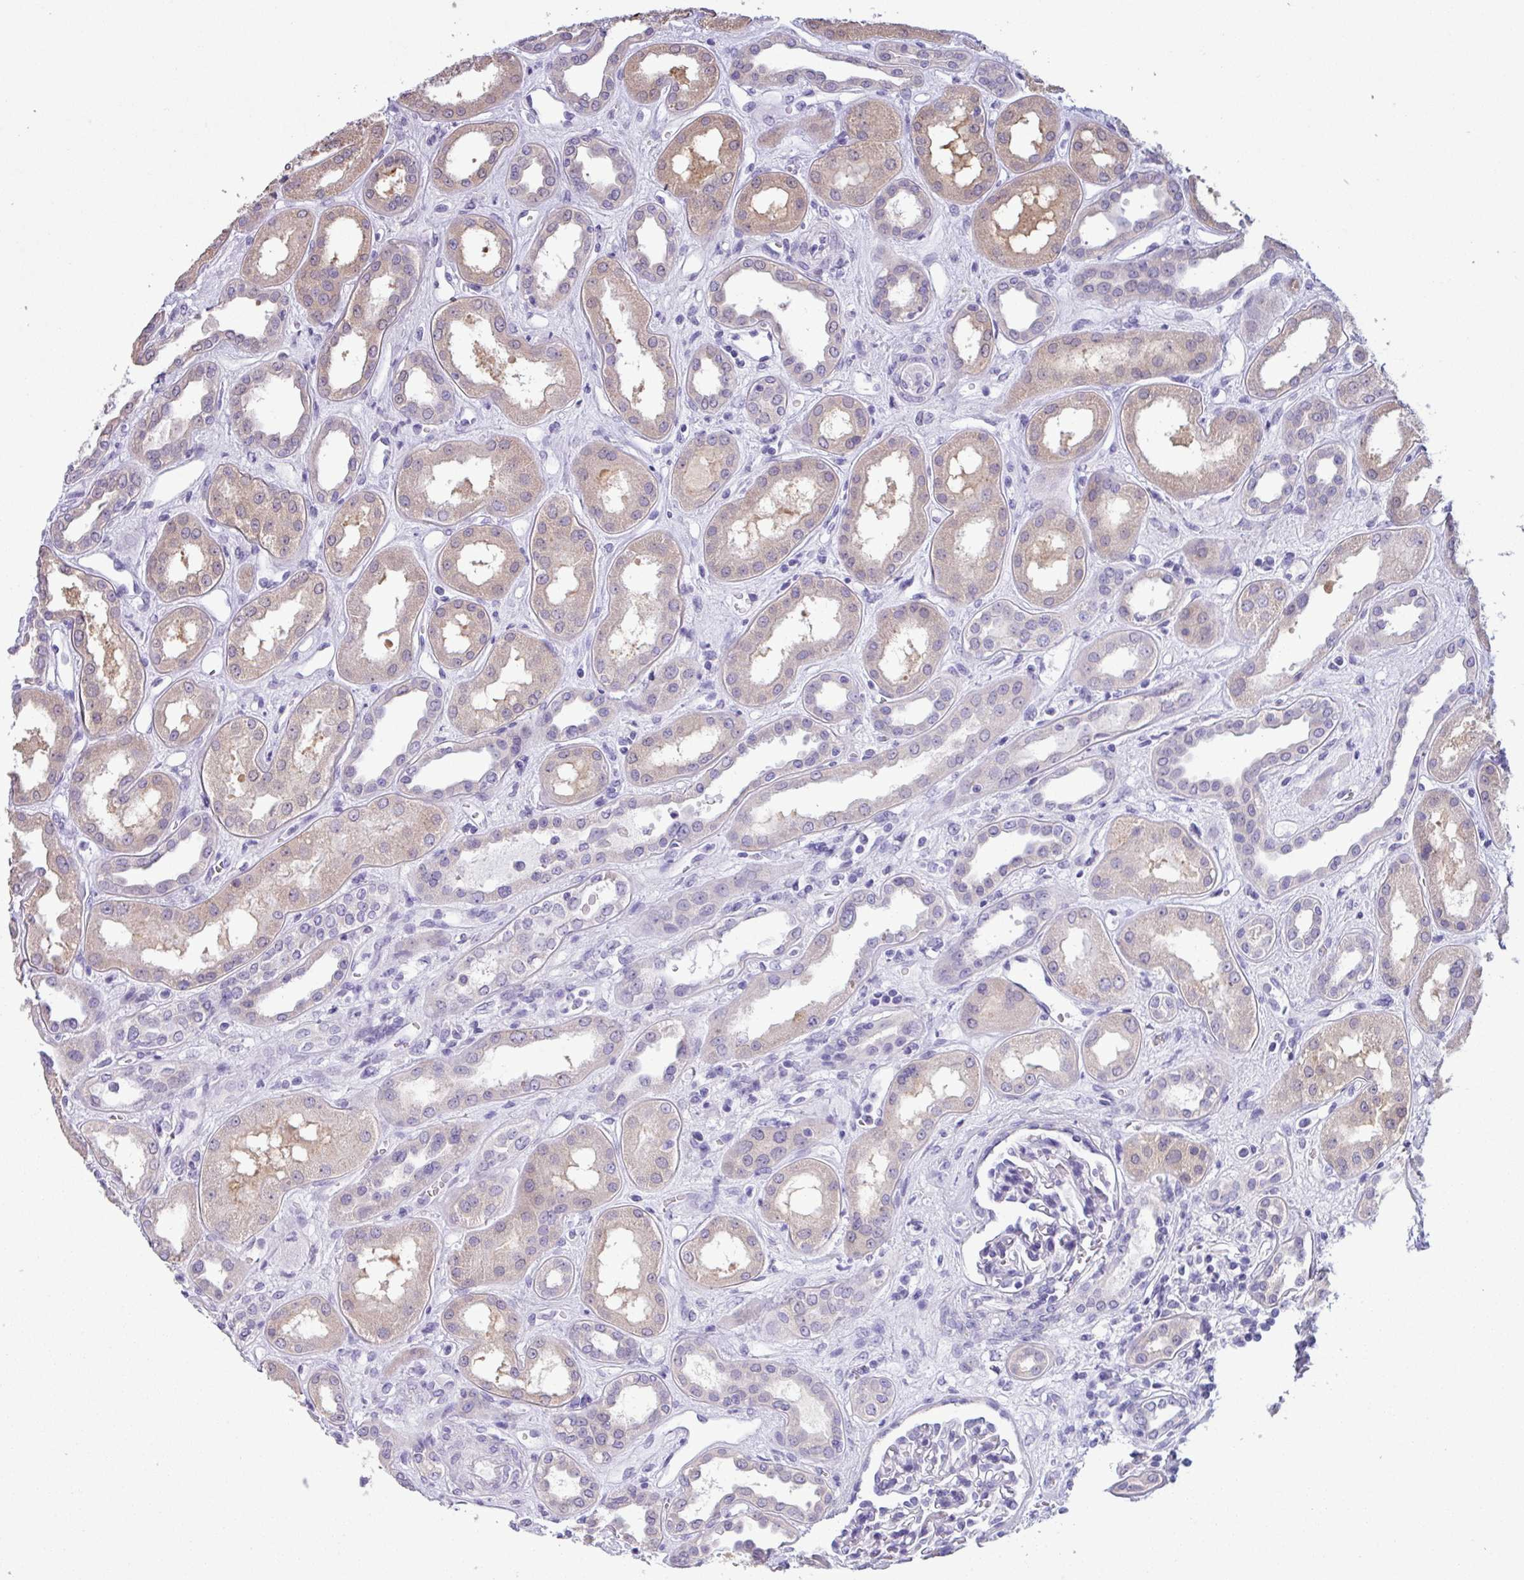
{"staining": {"intensity": "negative", "quantity": "none", "location": "none"}, "tissue": "kidney", "cell_type": "Cells in glomeruli", "image_type": "normal", "snomed": [{"axis": "morphology", "description": "Normal tissue, NOS"}, {"axis": "topography", "description": "Kidney"}], "caption": "Immunohistochemistry (IHC) image of normal kidney: human kidney stained with DAB (3,3'-diaminobenzidine) displays no significant protein positivity in cells in glomeruli.", "gene": "C20orf27", "patient": {"sex": "male", "age": 59}}